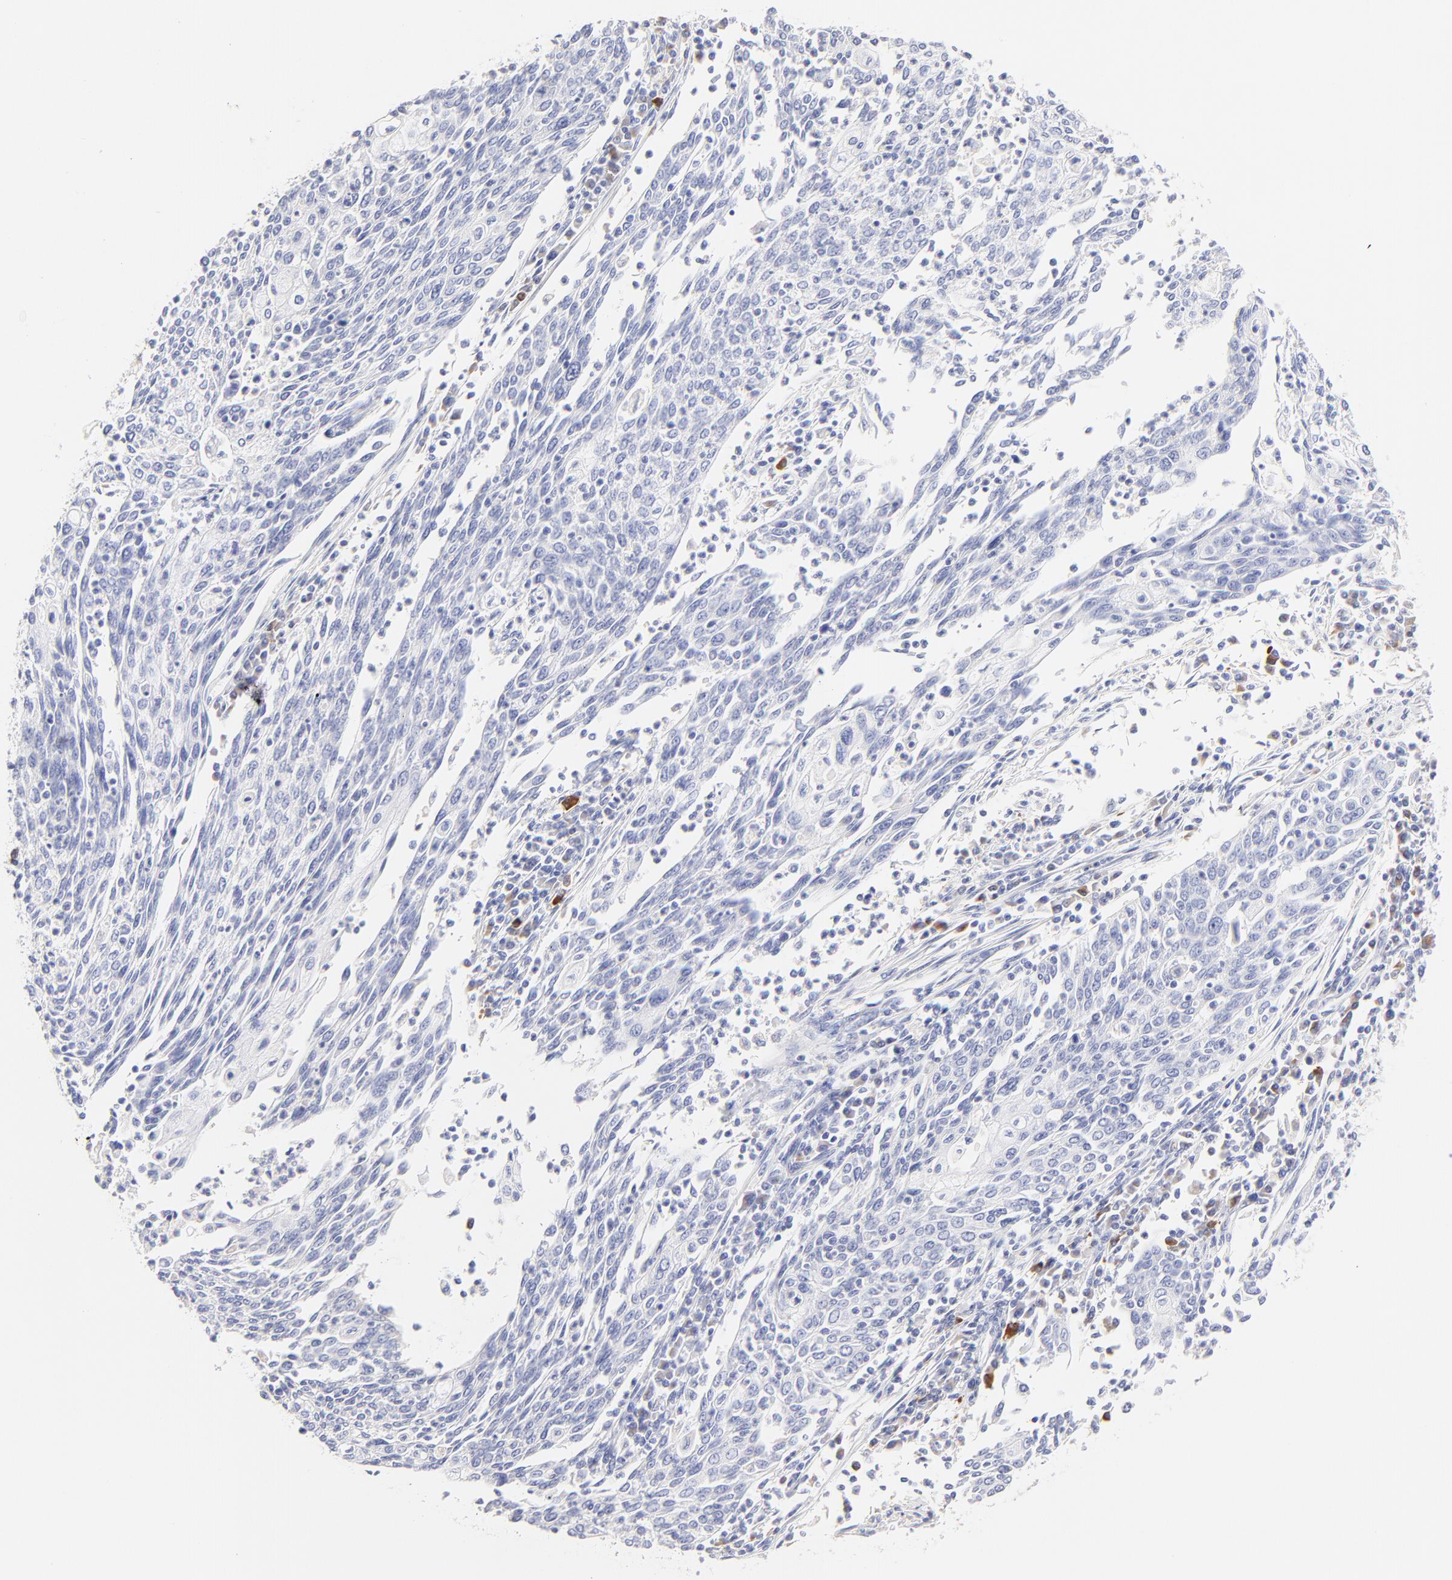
{"staining": {"intensity": "negative", "quantity": "none", "location": "none"}, "tissue": "cervical cancer", "cell_type": "Tumor cells", "image_type": "cancer", "snomed": [{"axis": "morphology", "description": "Squamous cell carcinoma, NOS"}, {"axis": "topography", "description": "Cervix"}], "caption": "Image shows no protein positivity in tumor cells of cervical cancer (squamous cell carcinoma) tissue.", "gene": "ASB9", "patient": {"sex": "female", "age": 40}}